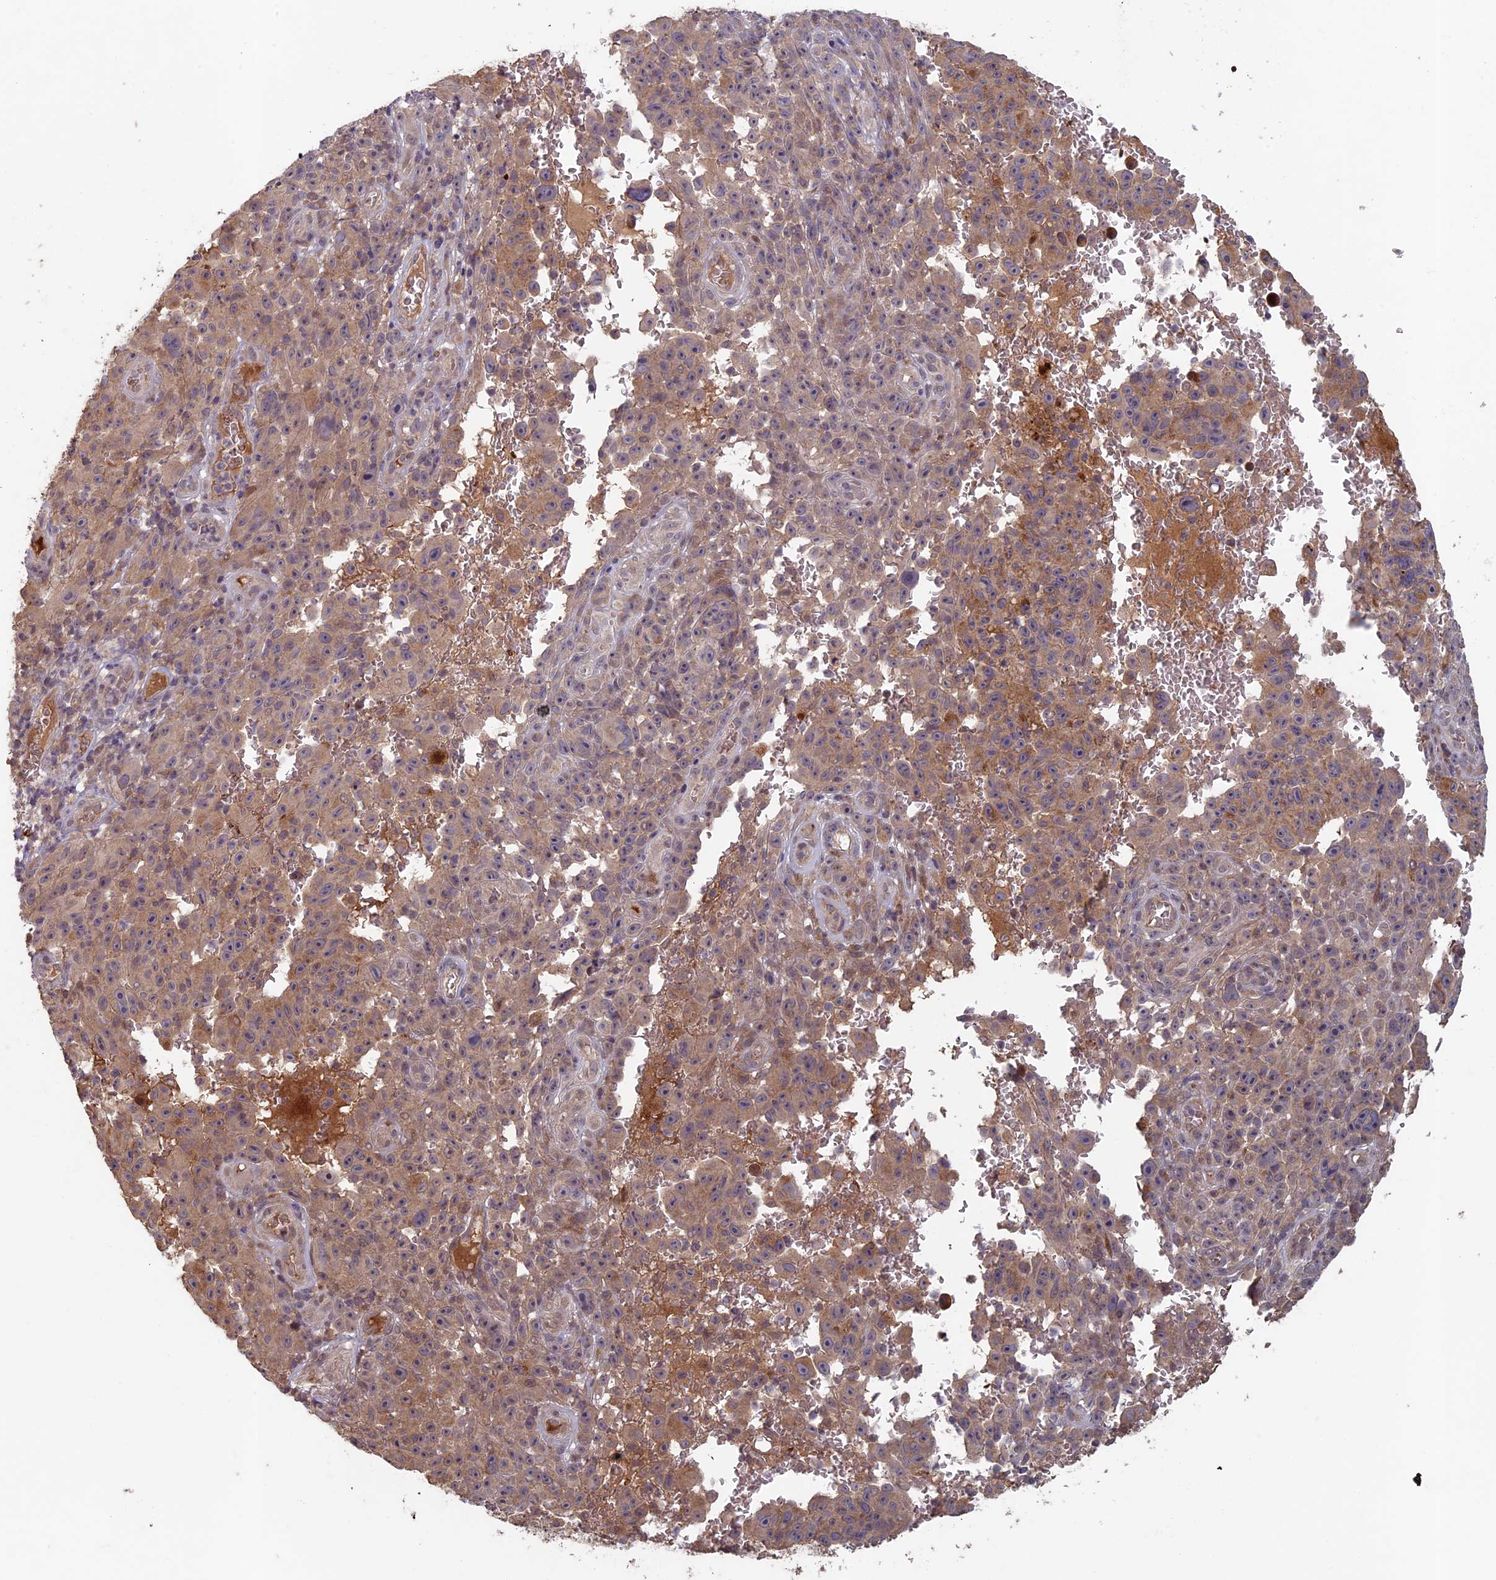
{"staining": {"intensity": "weak", "quantity": ">75%", "location": "cytoplasmic/membranous"}, "tissue": "melanoma", "cell_type": "Tumor cells", "image_type": "cancer", "snomed": [{"axis": "morphology", "description": "Malignant melanoma, NOS"}, {"axis": "topography", "description": "Skin"}], "caption": "This micrograph demonstrates immunohistochemistry (IHC) staining of melanoma, with low weak cytoplasmic/membranous staining in about >75% of tumor cells.", "gene": "RCCD1", "patient": {"sex": "female", "age": 82}}